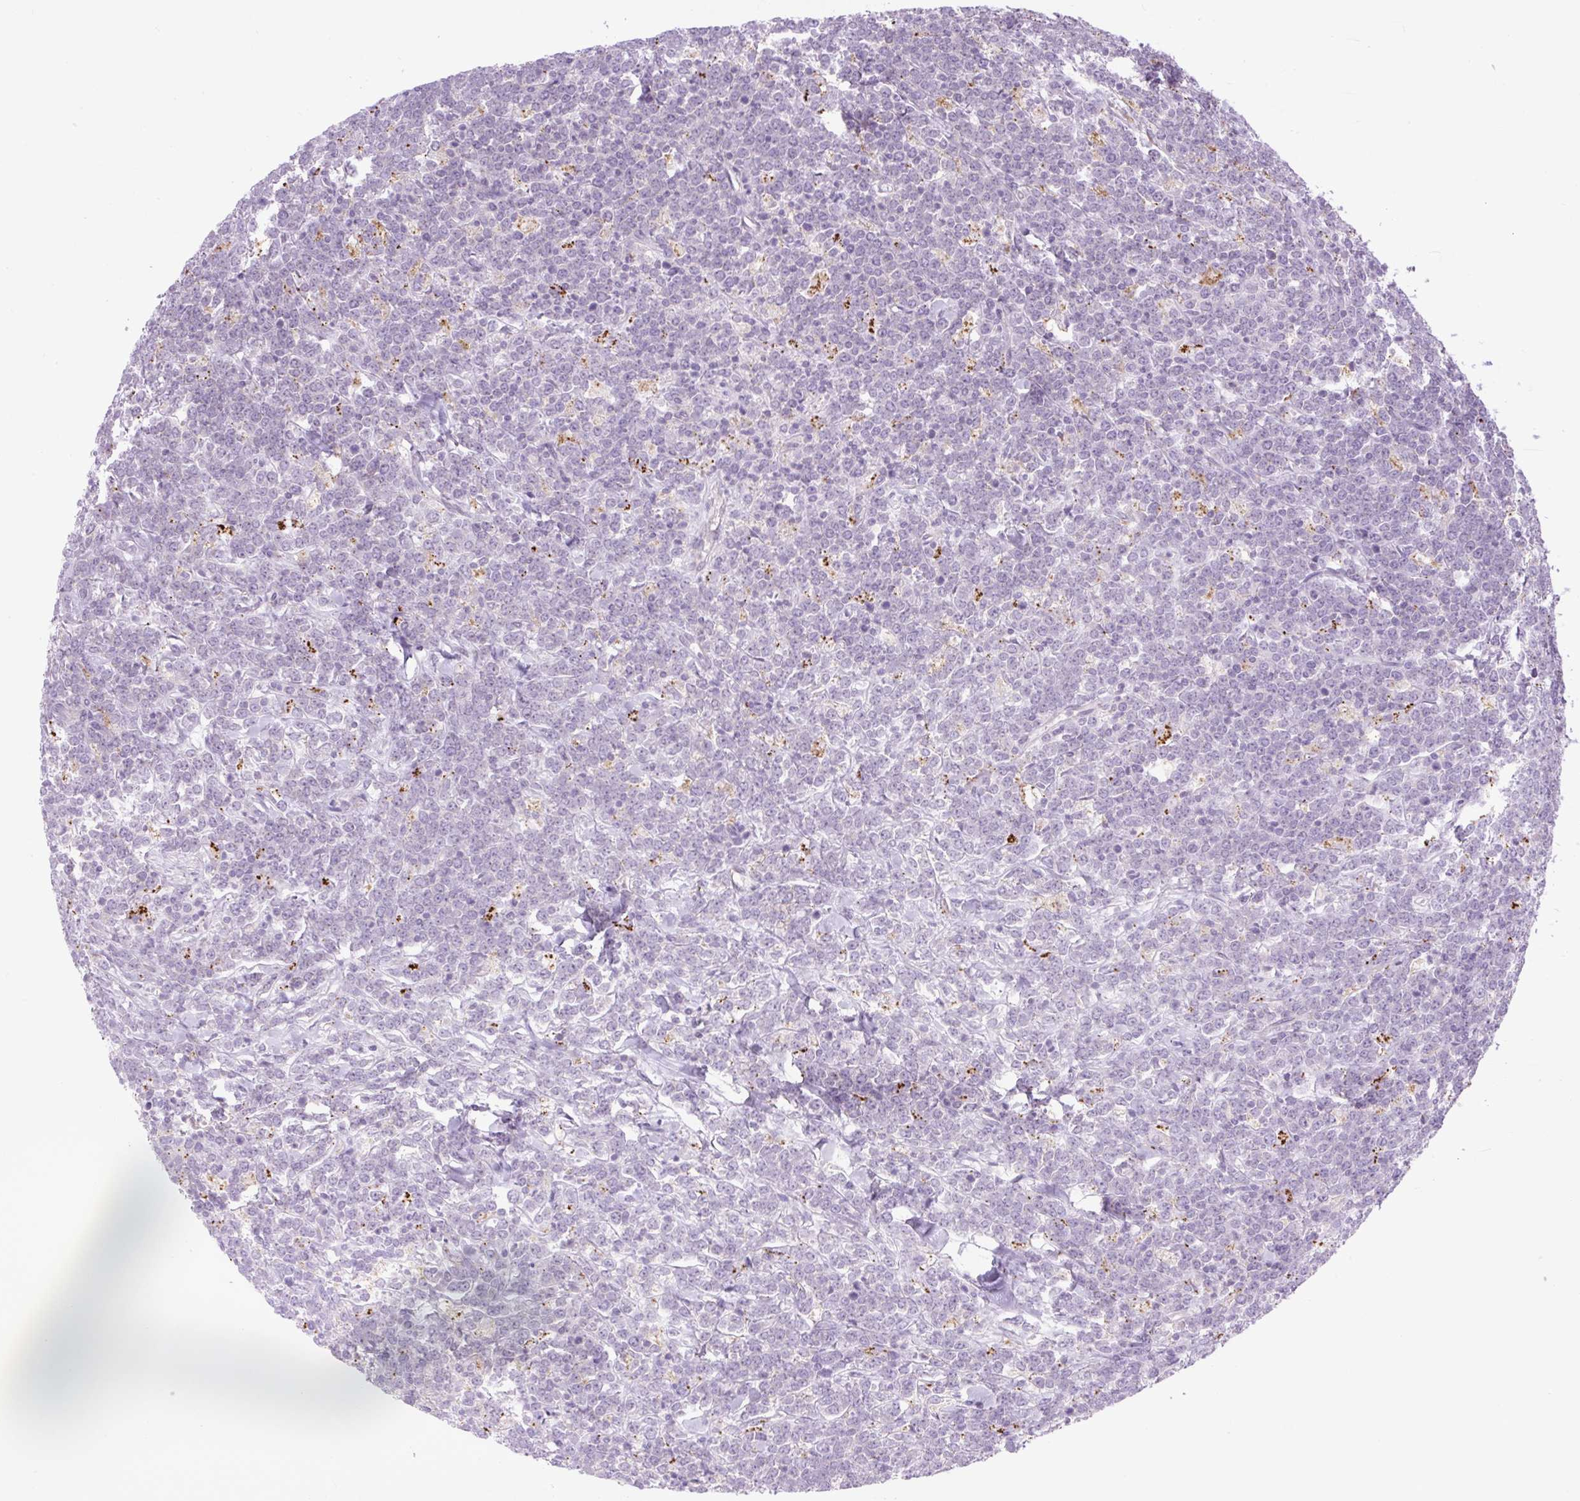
{"staining": {"intensity": "negative", "quantity": "none", "location": "none"}, "tissue": "lymphoma", "cell_type": "Tumor cells", "image_type": "cancer", "snomed": [{"axis": "morphology", "description": "Malignant lymphoma, non-Hodgkin's type, High grade"}, {"axis": "topography", "description": "Small intestine"}], "caption": "Immunohistochemistry image of human high-grade malignant lymphoma, non-Hodgkin's type stained for a protein (brown), which exhibits no expression in tumor cells.", "gene": "RNASE10", "patient": {"sex": "male", "age": 8}}